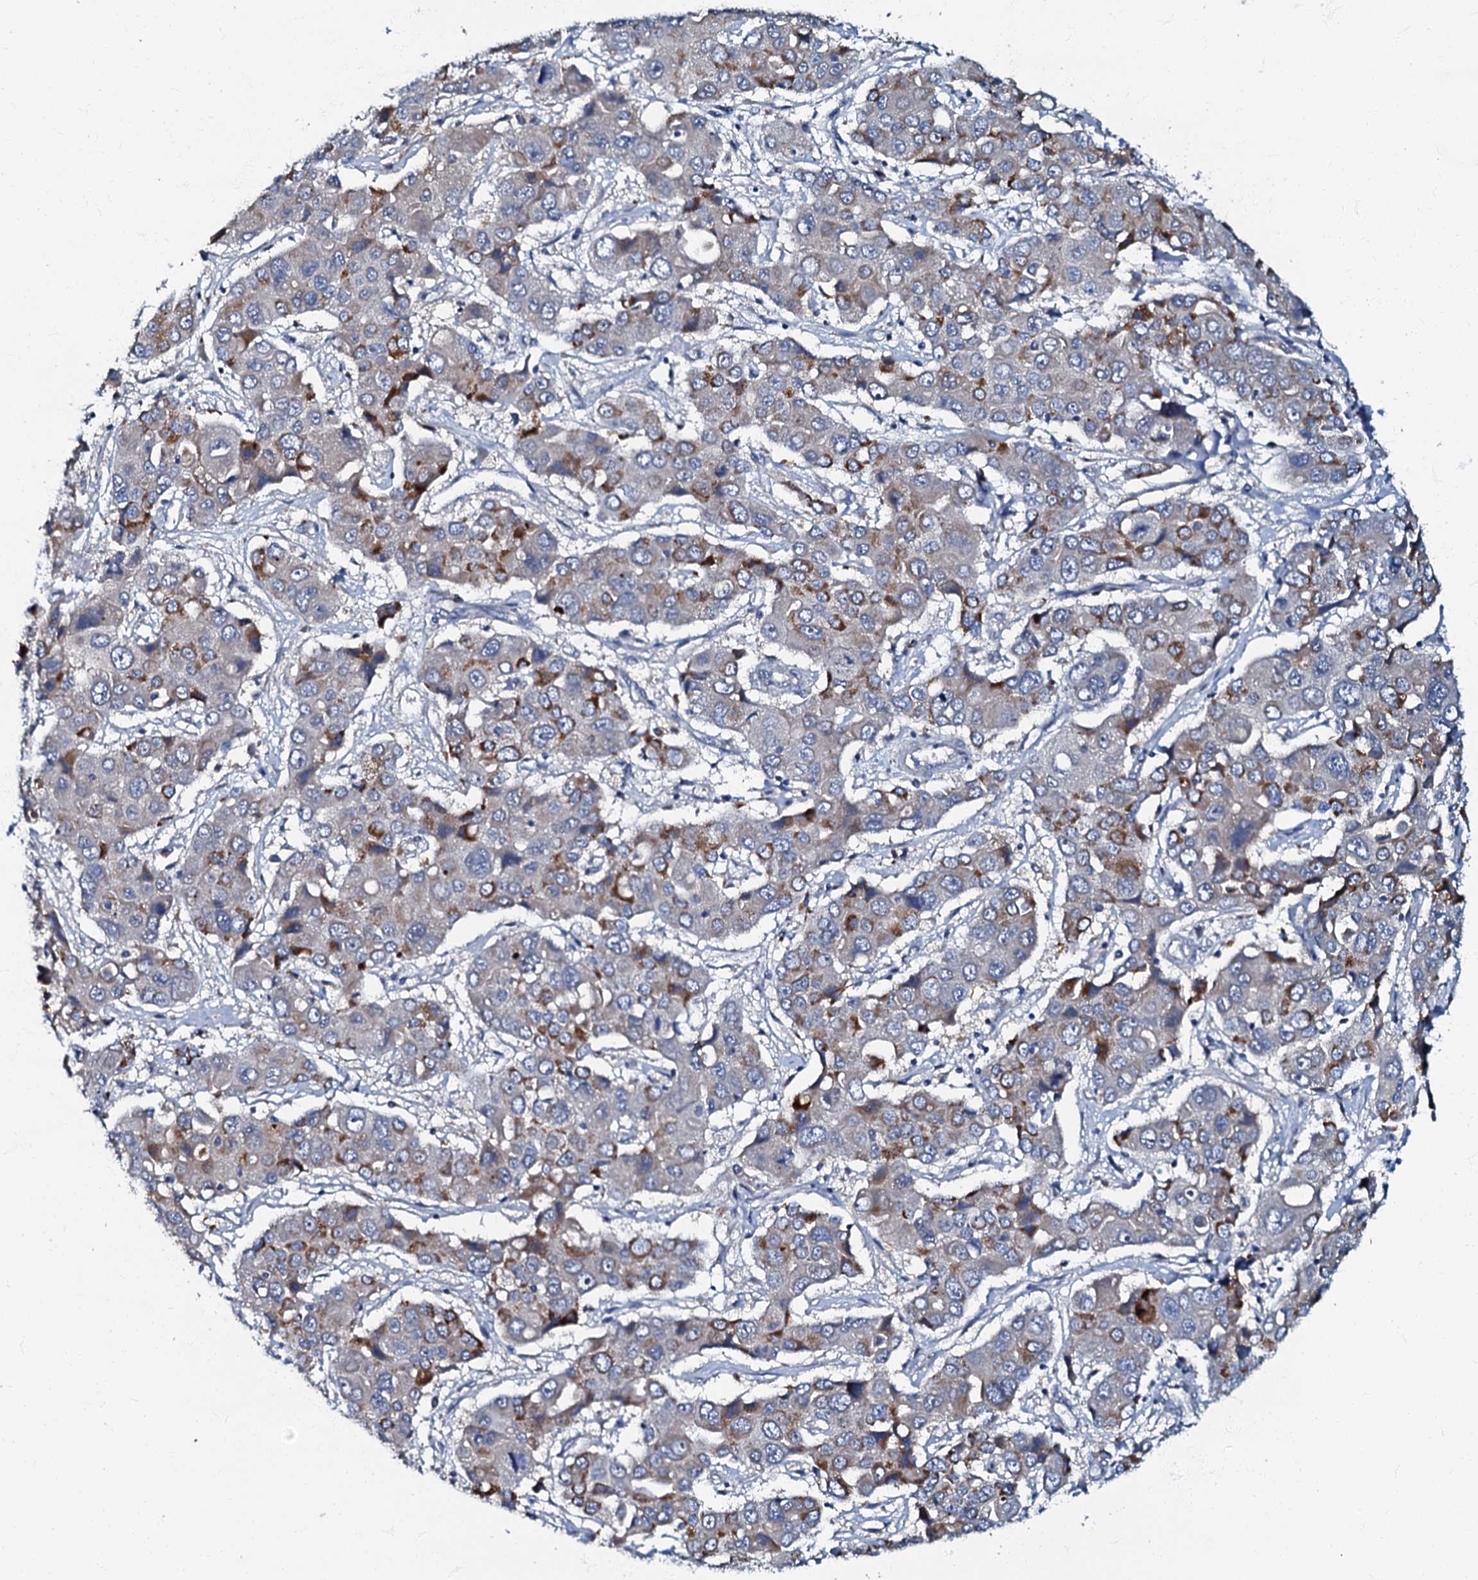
{"staining": {"intensity": "moderate", "quantity": "<25%", "location": "cytoplasmic/membranous"}, "tissue": "liver cancer", "cell_type": "Tumor cells", "image_type": "cancer", "snomed": [{"axis": "morphology", "description": "Cholangiocarcinoma"}, {"axis": "topography", "description": "Liver"}], "caption": "The photomicrograph demonstrates a brown stain indicating the presence of a protein in the cytoplasmic/membranous of tumor cells in cholangiocarcinoma (liver). Using DAB (brown) and hematoxylin (blue) stains, captured at high magnification using brightfield microscopy.", "gene": "OLAH", "patient": {"sex": "male", "age": 67}}